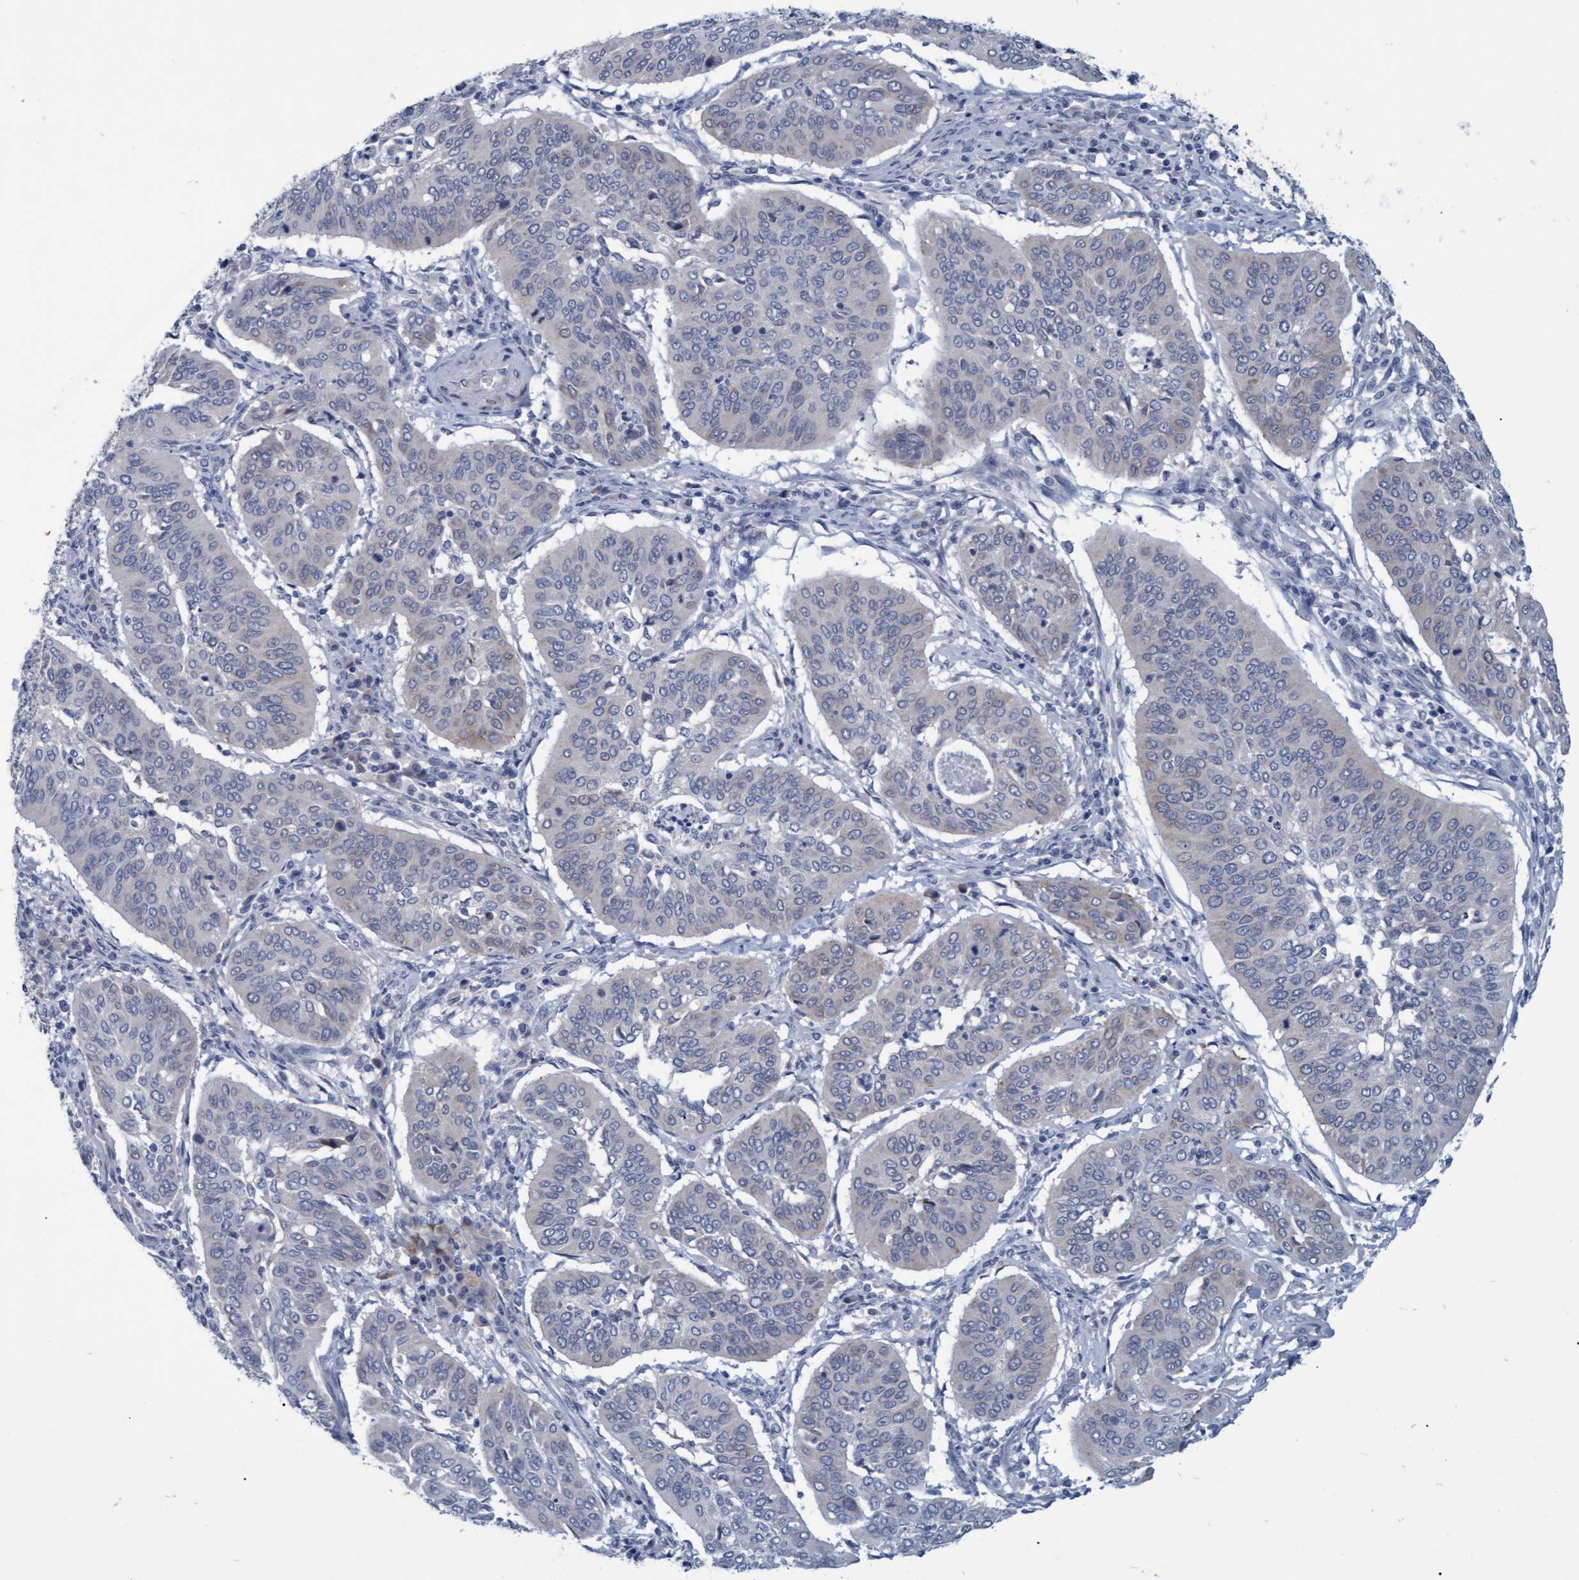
{"staining": {"intensity": "negative", "quantity": "none", "location": "none"}, "tissue": "cervical cancer", "cell_type": "Tumor cells", "image_type": "cancer", "snomed": [{"axis": "morphology", "description": "Normal tissue, NOS"}, {"axis": "morphology", "description": "Squamous cell carcinoma, NOS"}, {"axis": "topography", "description": "Cervix"}], "caption": "Immunohistochemistry micrograph of cervical cancer stained for a protein (brown), which displays no staining in tumor cells. (DAB immunohistochemistry (IHC), high magnification).", "gene": "SSTR3", "patient": {"sex": "female", "age": 39}}